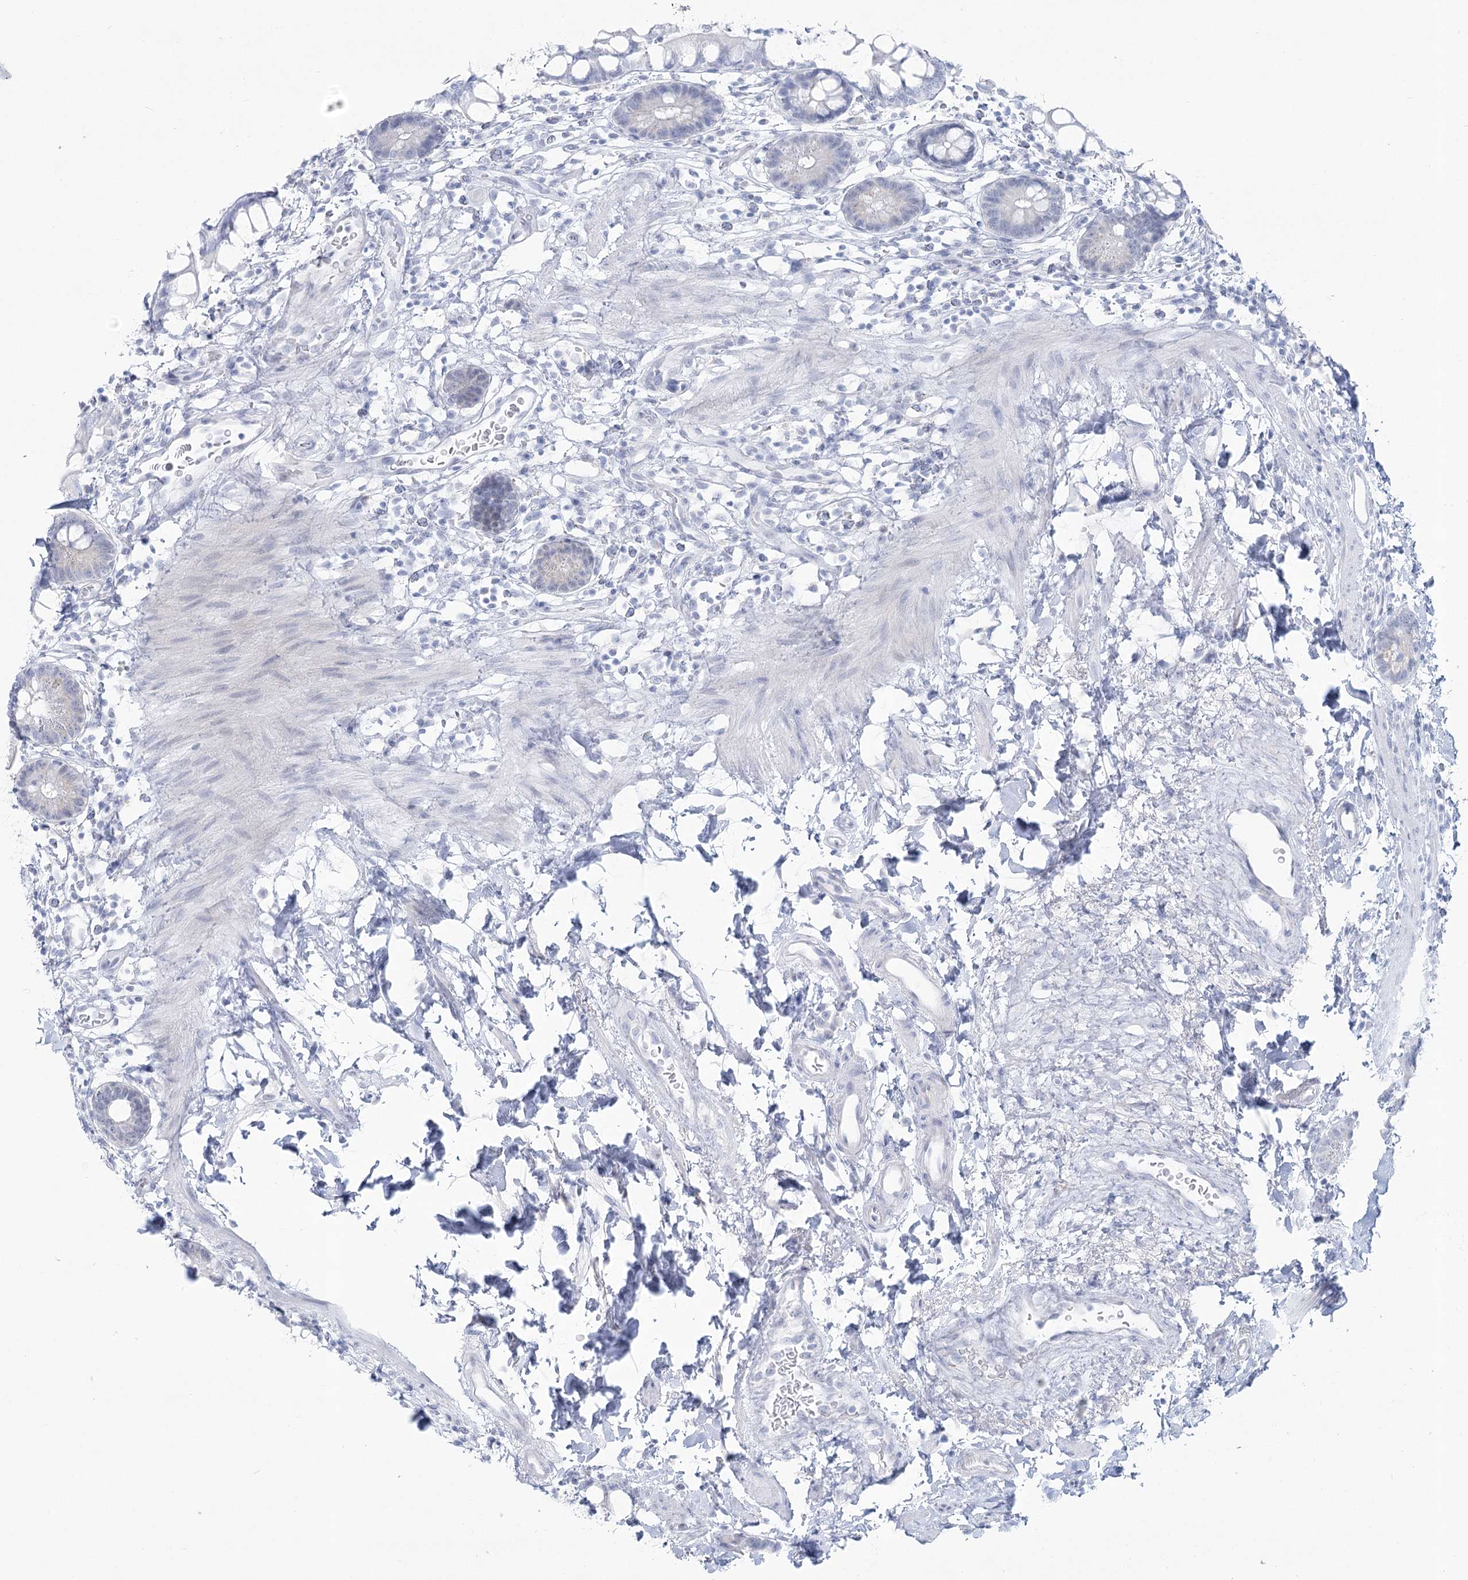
{"staining": {"intensity": "negative", "quantity": "none", "location": "none"}, "tissue": "small intestine", "cell_type": "Glandular cells", "image_type": "normal", "snomed": [{"axis": "morphology", "description": "Normal tissue, NOS"}, {"axis": "topography", "description": "Small intestine"}], "caption": "This is an IHC histopathology image of benign human small intestine. There is no expression in glandular cells.", "gene": "ZNF843", "patient": {"sex": "female", "age": 84}}